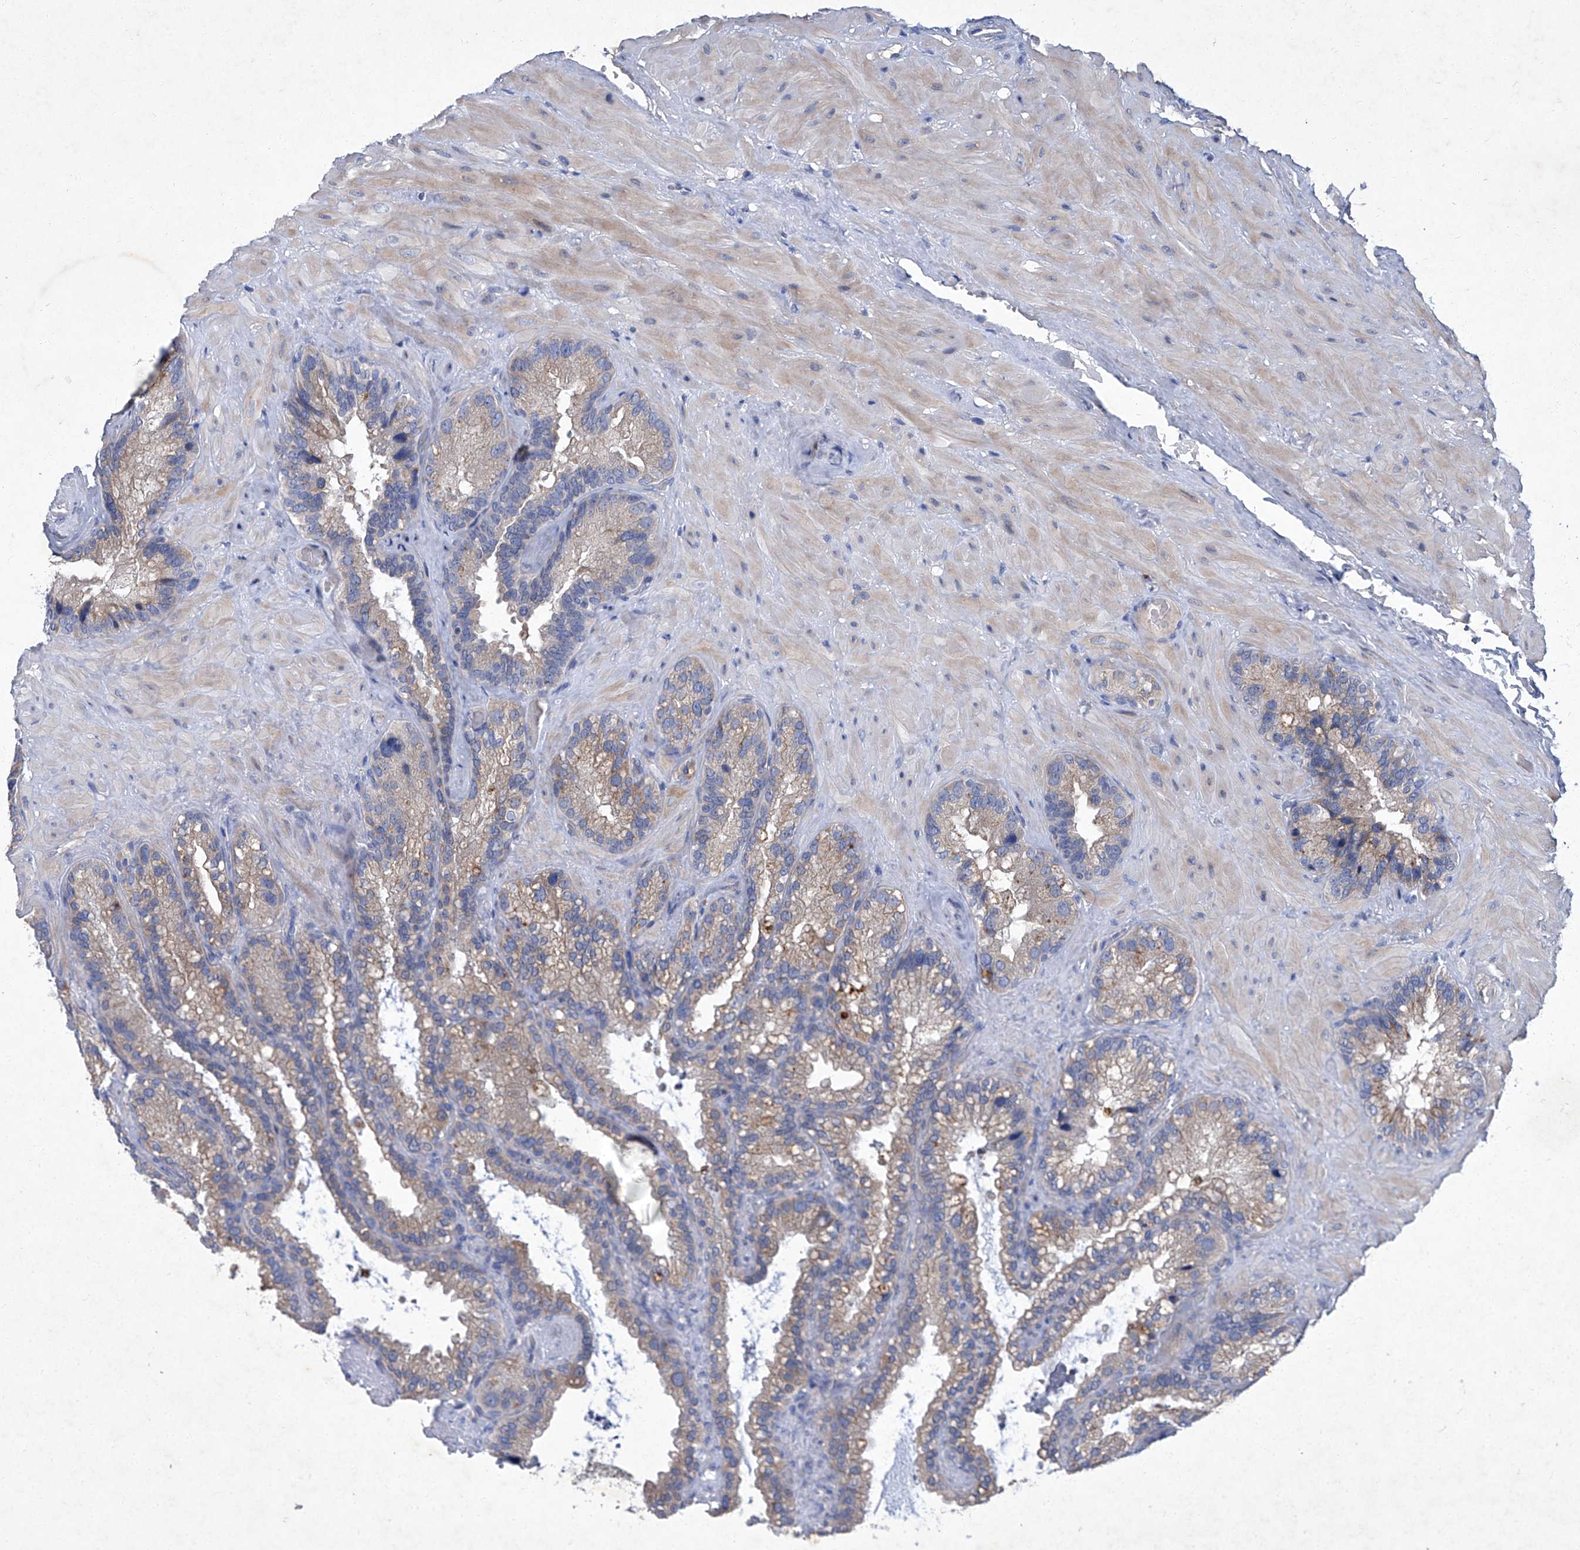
{"staining": {"intensity": "weak", "quantity": "25%-75%", "location": "cytoplasmic/membranous"}, "tissue": "seminal vesicle", "cell_type": "Glandular cells", "image_type": "normal", "snomed": [{"axis": "morphology", "description": "Normal tissue, NOS"}, {"axis": "topography", "description": "Prostate"}, {"axis": "topography", "description": "Seminal veicle"}], "caption": "High-magnification brightfield microscopy of normal seminal vesicle stained with DAB (3,3'-diaminobenzidine) (brown) and counterstained with hematoxylin (blue). glandular cells exhibit weak cytoplasmic/membranous positivity is appreciated in about25%-75% of cells. The protein is stained brown, and the nuclei are stained in blue (DAB (3,3'-diaminobenzidine) IHC with brightfield microscopy, high magnification).", "gene": "SBK2", "patient": {"sex": "male", "age": 68}}